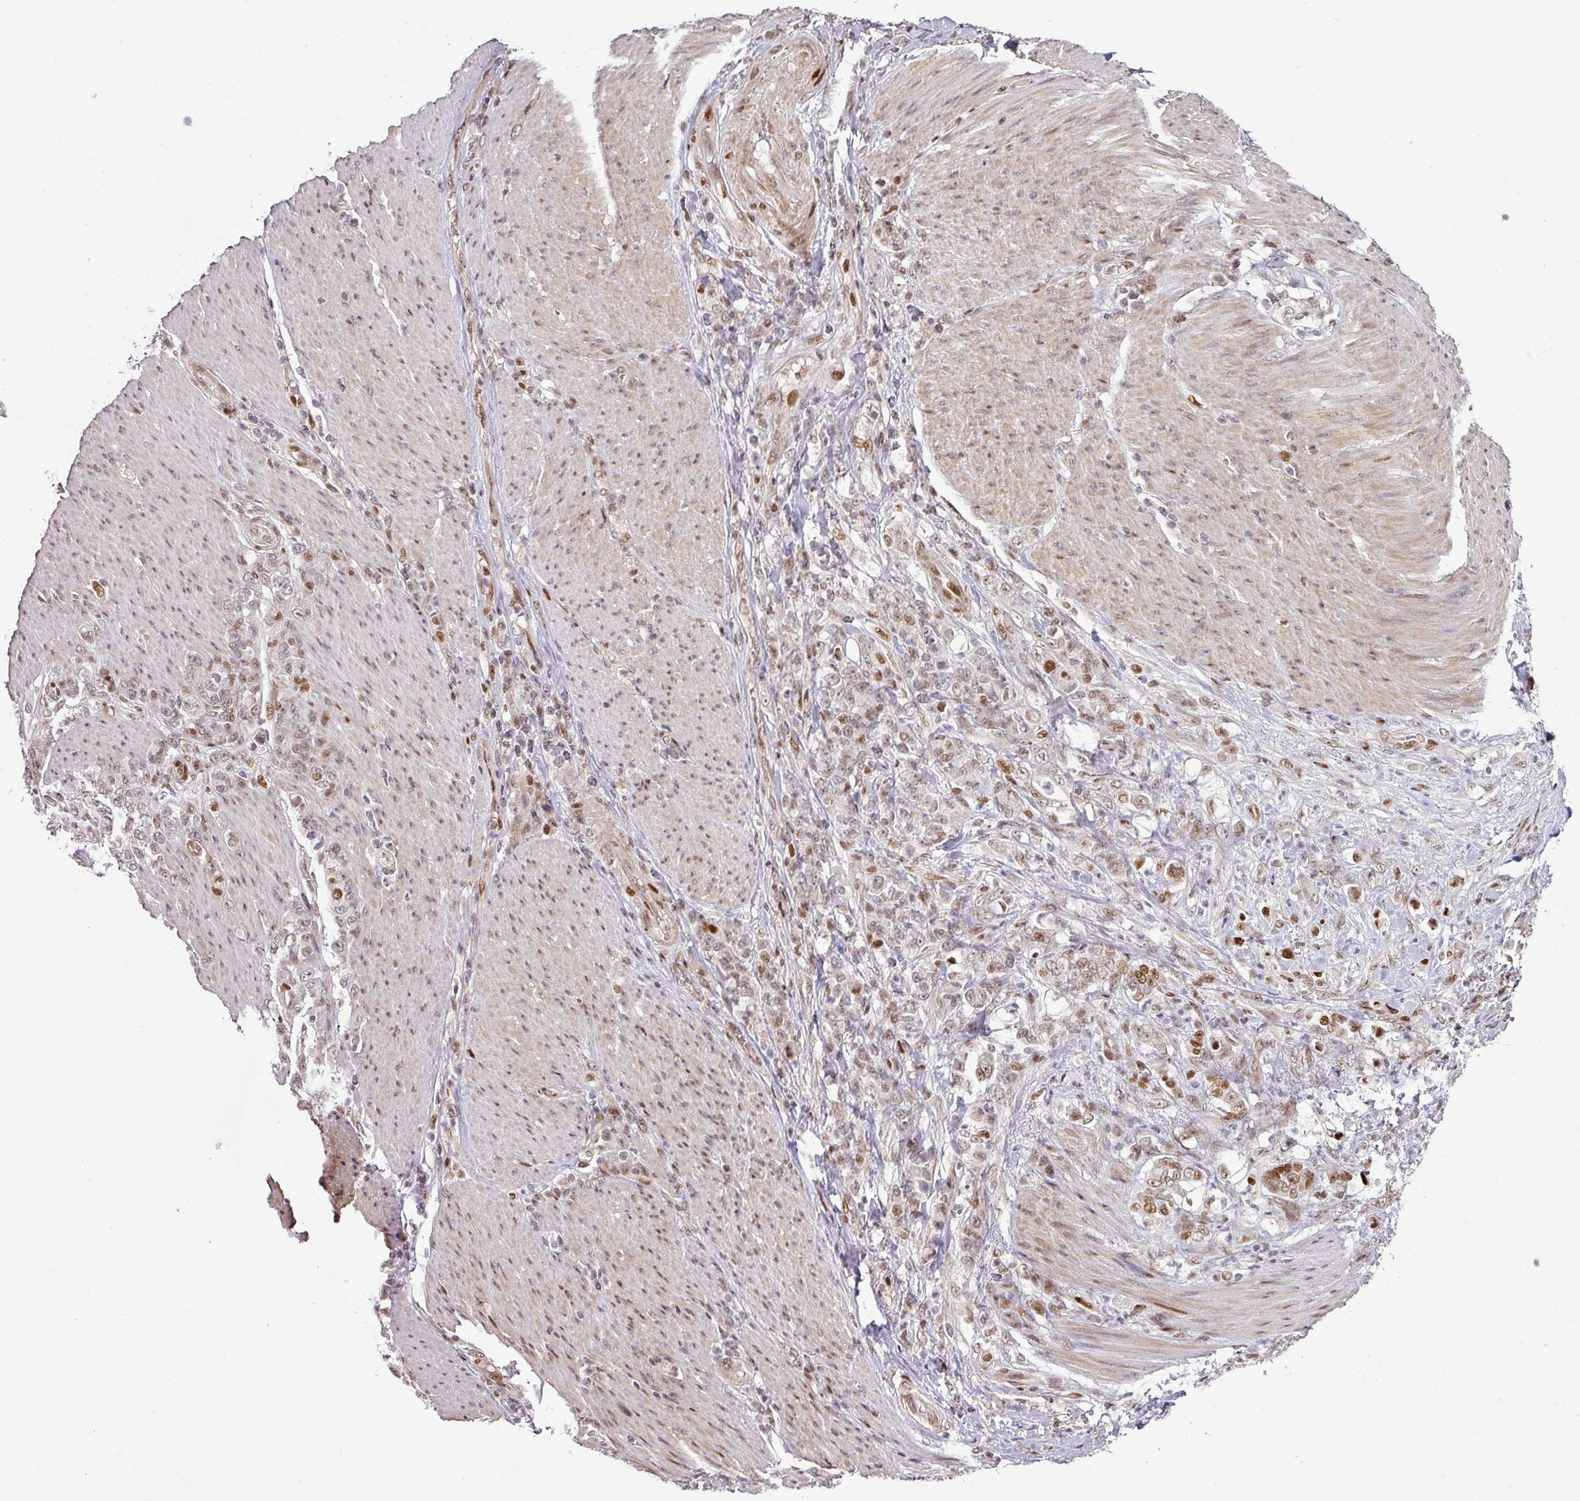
{"staining": {"intensity": "moderate", "quantity": "<25%", "location": "nuclear"}, "tissue": "stomach cancer", "cell_type": "Tumor cells", "image_type": "cancer", "snomed": [{"axis": "morphology", "description": "Adenocarcinoma, NOS"}, {"axis": "topography", "description": "Stomach"}], "caption": "Stomach cancer stained for a protein (brown) demonstrates moderate nuclear positive expression in about <25% of tumor cells.", "gene": "MYSM1", "patient": {"sex": "female", "age": 79}}